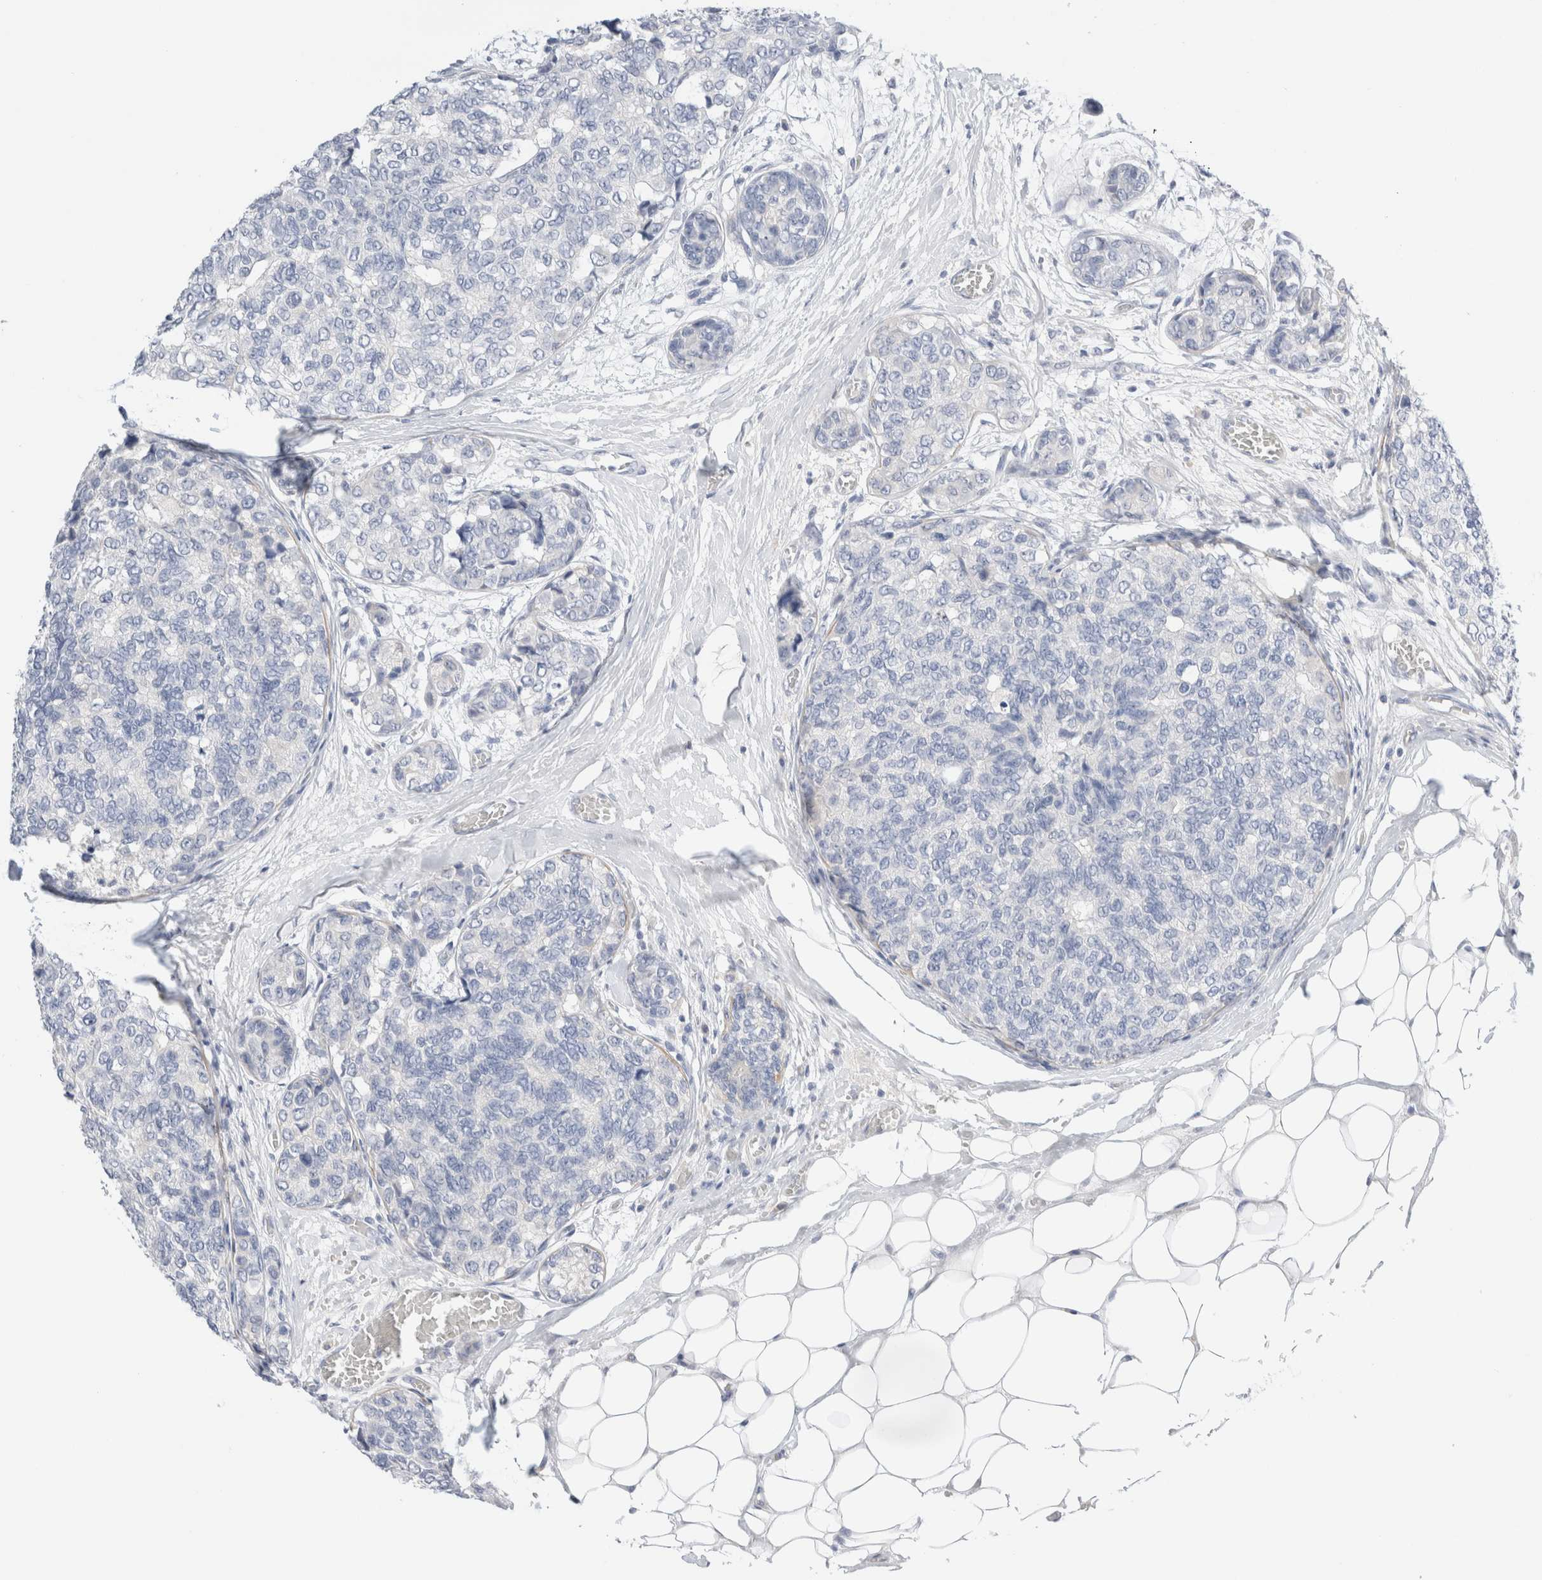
{"staining": {"intensity": "negative", "quantity": "none", "location": "none"}, "tissue": "breast cancer", "cell_type": "Tumor cells", "image_type": "cancer", "snomed": [{"axis": "morphology", "description": "Normal tissue, NOS"}, {"axis": "morphology", "description": "Duct carcinoma"}, {"axis": "topography", "description": "Breast"}], "caption": "High power microscopy image of an immunohistochemistry (IHC) photomicrograph of breast intraductal carcinoma, revealing no significant expression in tumor cells.", "gene": "ADAM30", "patient": {"sex": "female", "age": 43}}